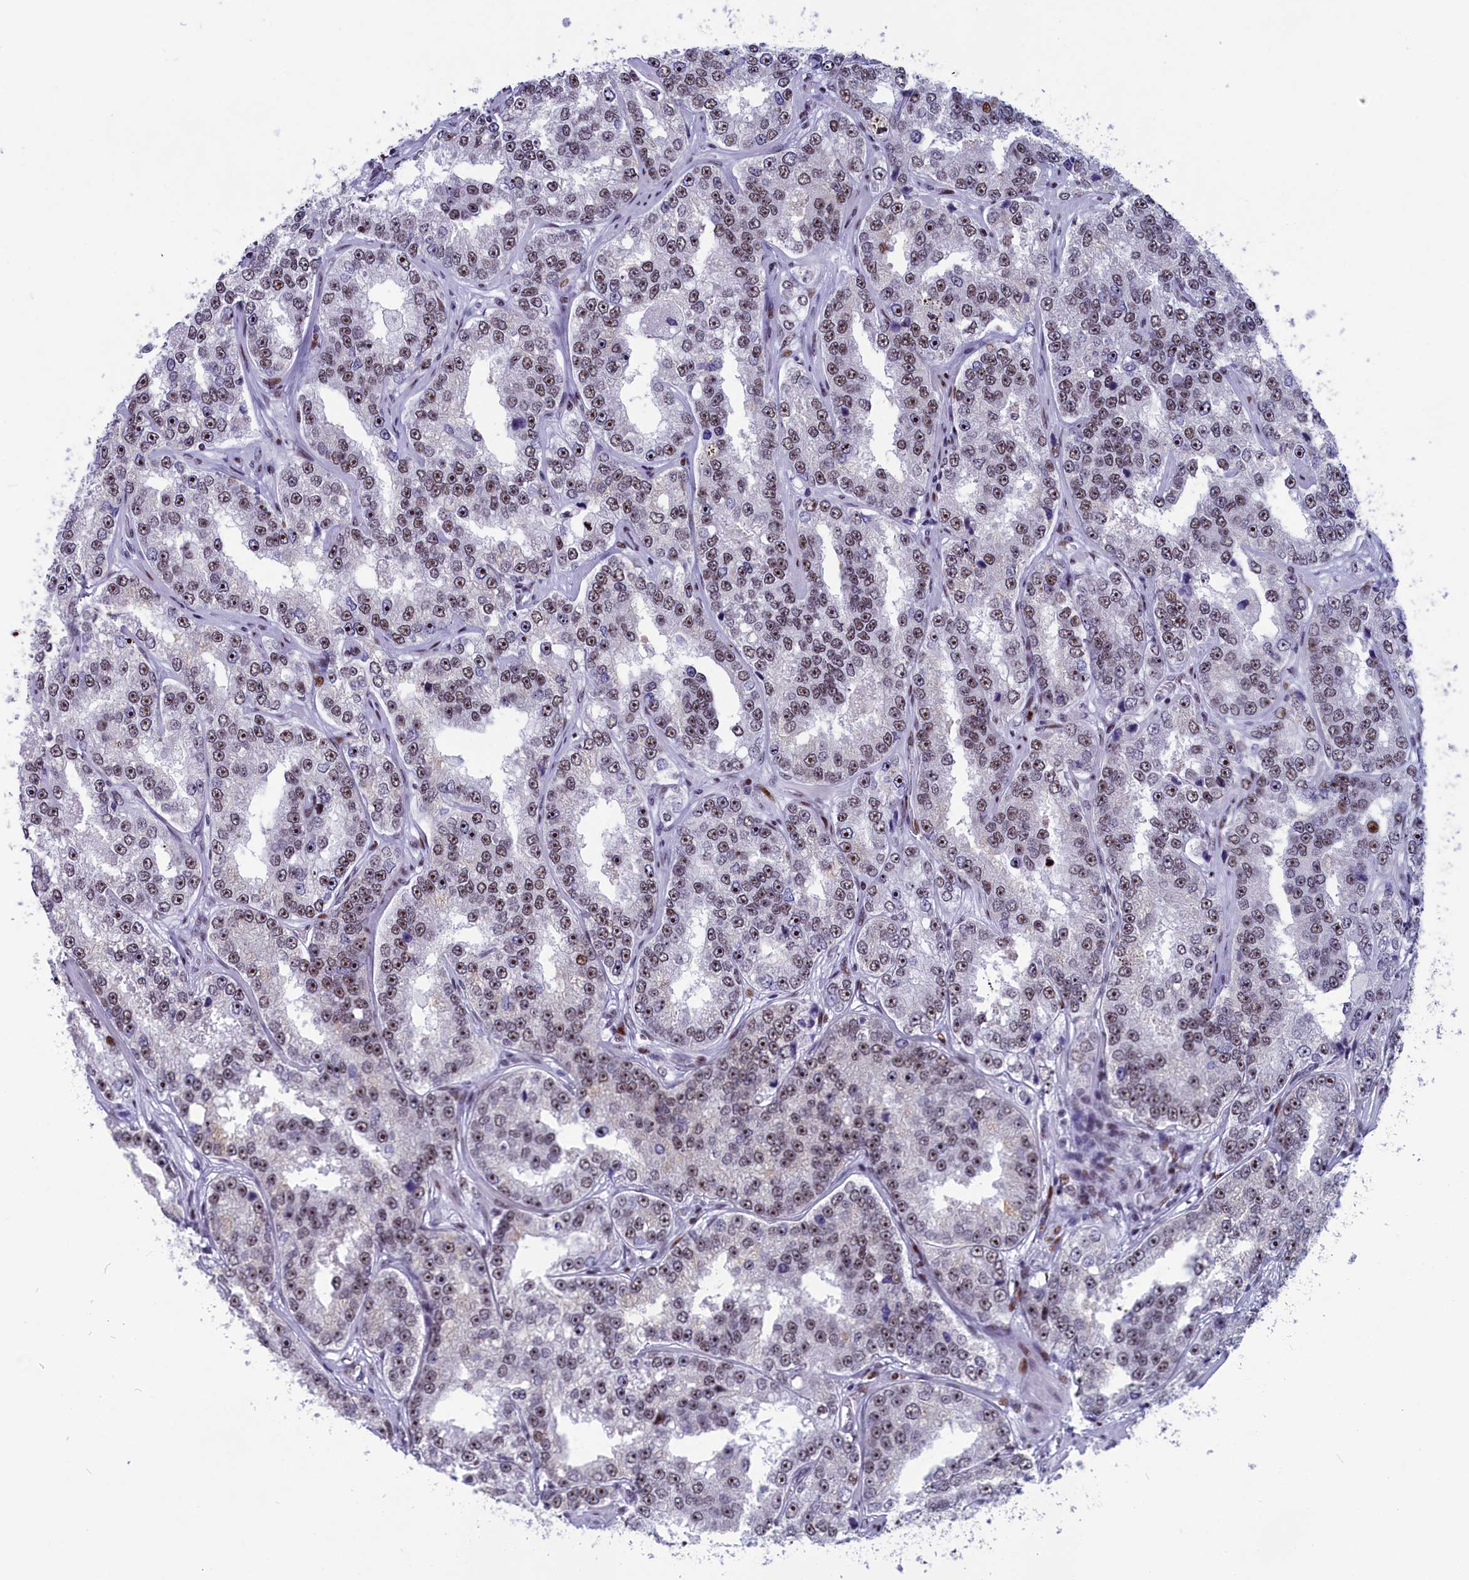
{"staining": {"intensity": "weak", "quantity": ">75%", "location": "nuclear"}, "tissue": "prostate cancer", "cell_type": "Tumor cells", "image_type": "cancer", "snomed": [{"axis": "morphology", "description": "Normal tissue, NOS"}, {"axis": "morphology", "description": "Adenocarcinoma, High grade"}, {"axis": "topography", "description": "Prostate"}], "caption": "Adenocarcinoma (high-grade) (prostate) was stained to show a protein in brown. There is low levels of weak nuclear staining in approximately >75% of tumor cells. (DAB IHC with brightfield microscopy, high magnification).", "gene": "NSA2", "patient": {"sex": "male", "age": 83}}